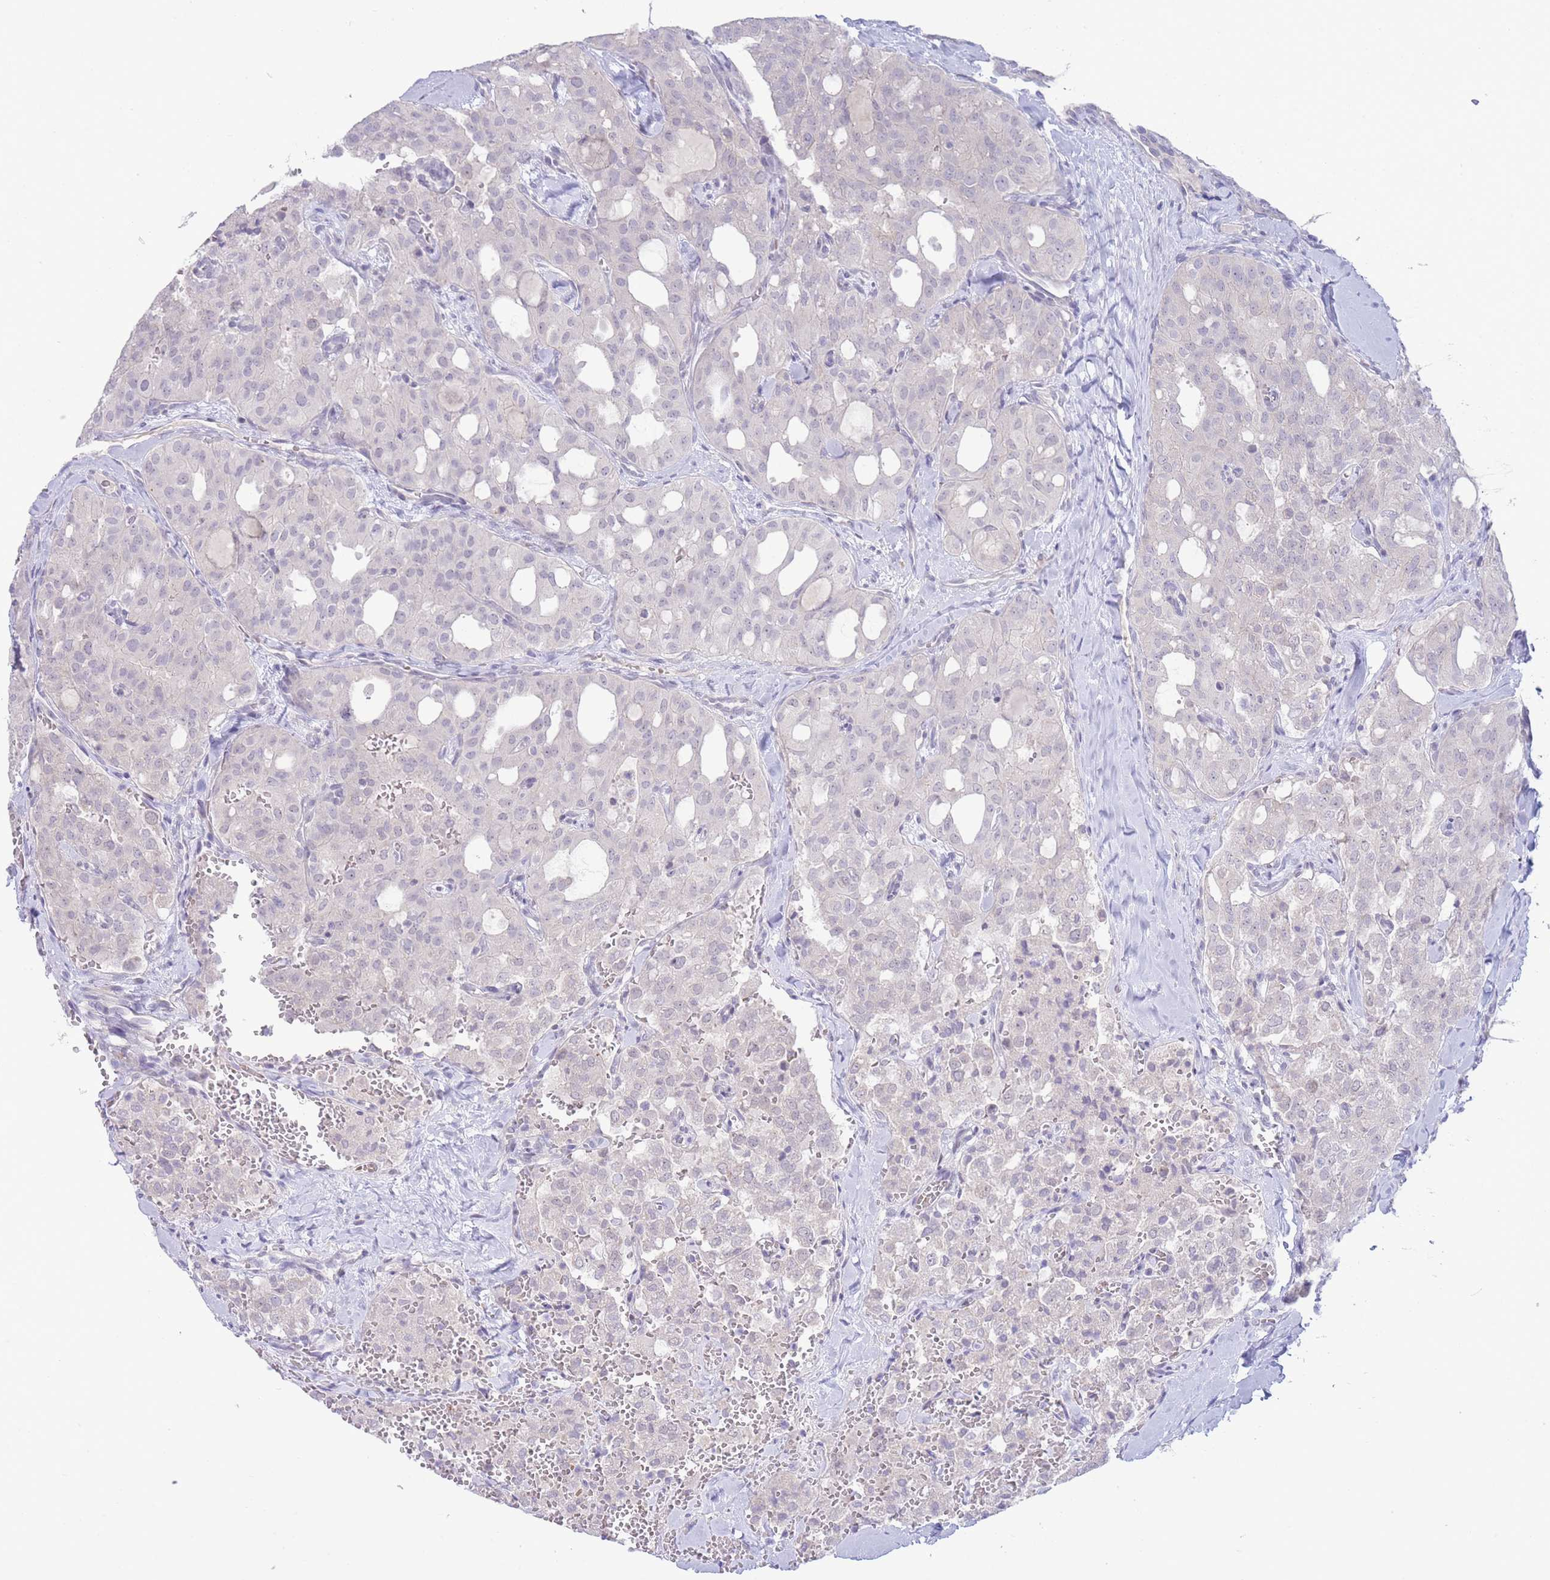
{"staining": {"intensity": "negative", "quantity": "none", "location": "none"}, "tissue": "thyroid cancer", "cell_type": "Tumor cells", "image_type": "cancer", "snomed": [{"axis": "morphology", "description": "Follicular adenoma carcinoma, NOS"}, {"axis": "topography", "description": "Thyroid gland"}], "caption": "A high-resolution micrograph shows IHC staining of thyroid cancer, which shows no significant expression in tumor cells.", "gene": "FBXO46", "patient": {"sex": "male", "age": 75}}